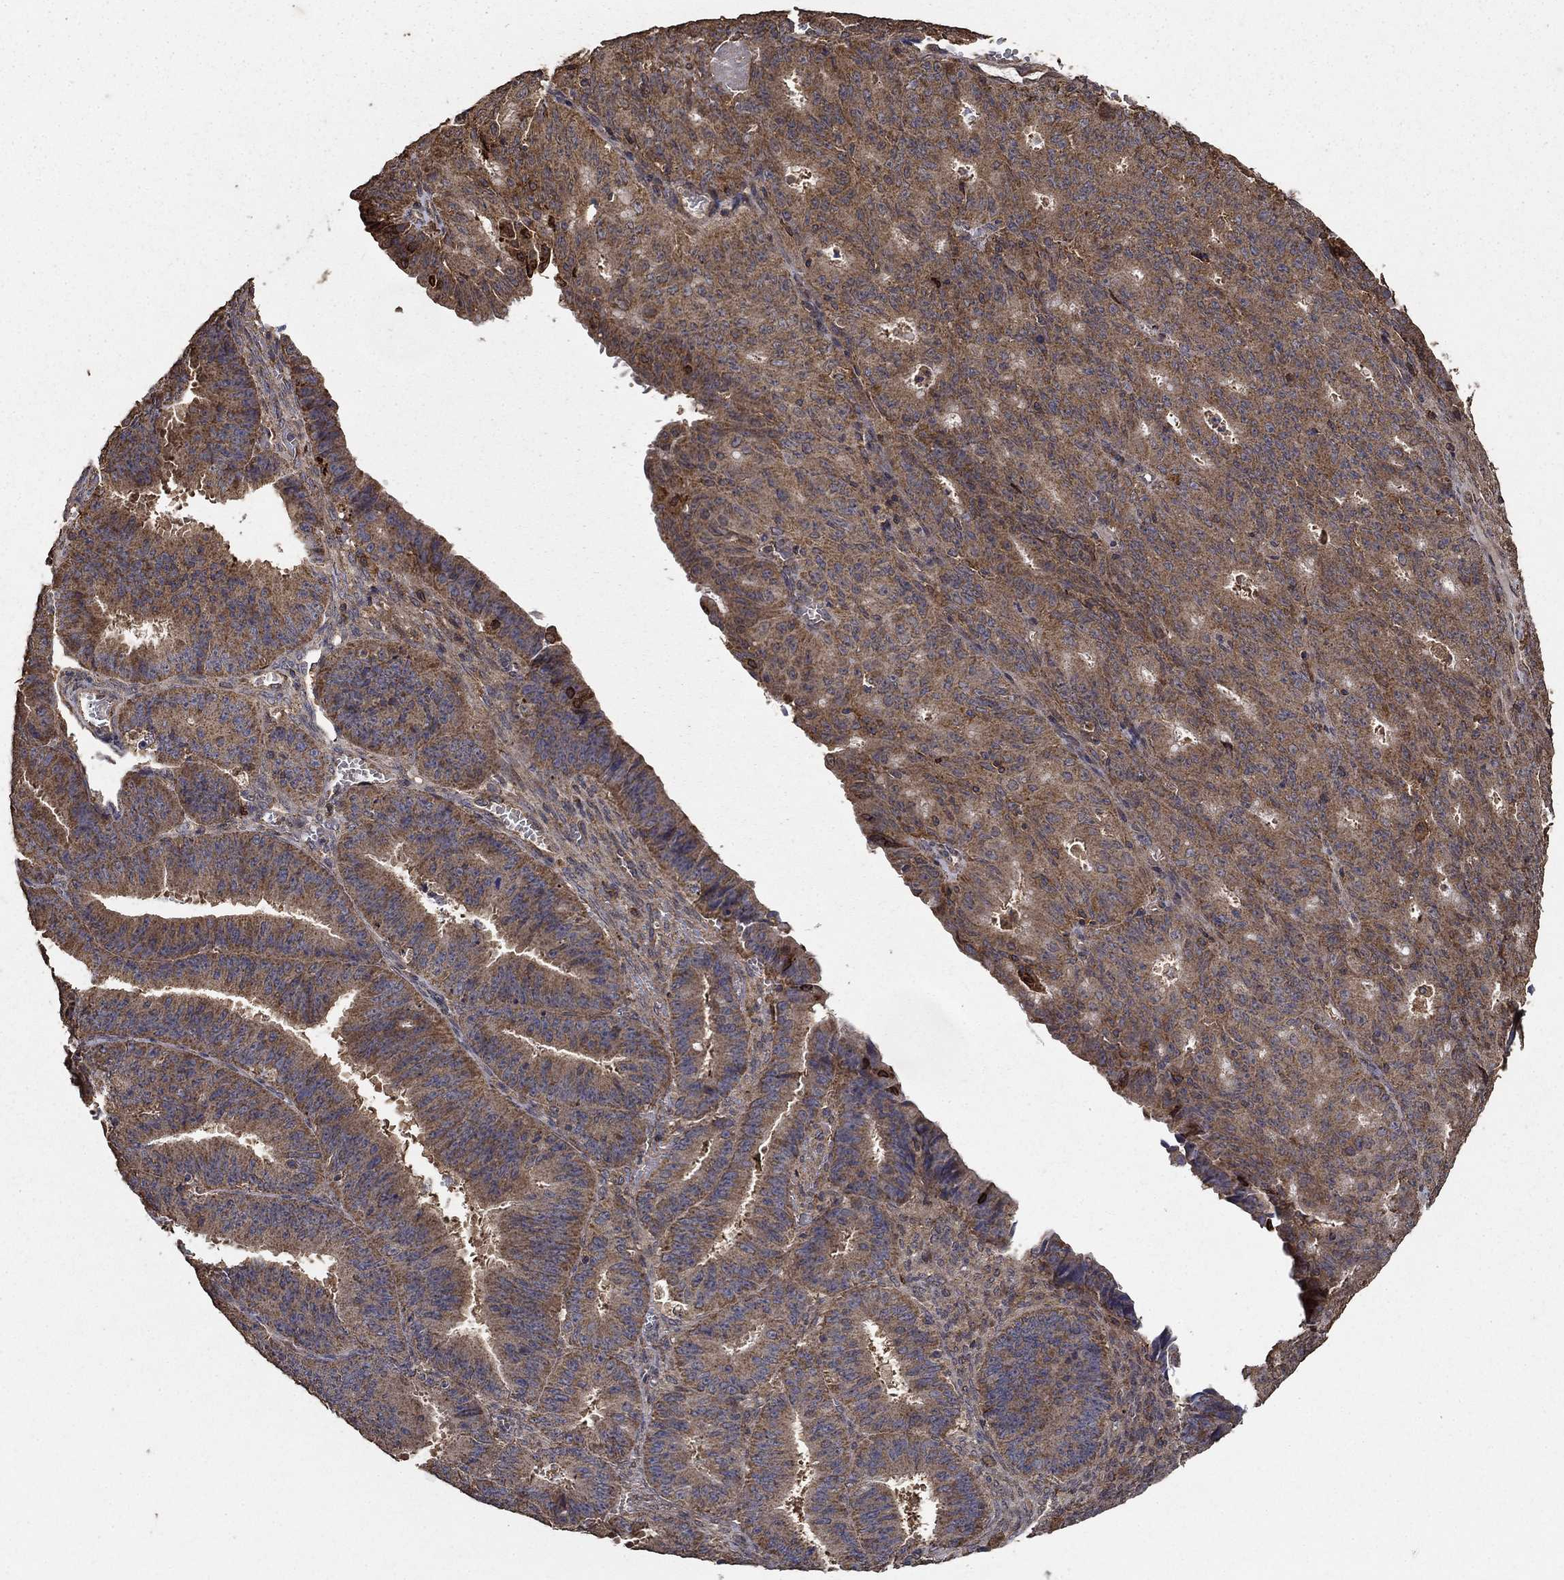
{"staining": {"intensity": "moderate", "quantity": "25%-75%", "location": "cytoplasmic/membranous"}, "tissue": "ovarian cancer", "cell_type": "Tumor cells", "image_type": "cancer", "snomed": [{"axis": "morphology", "description": "Carcinoma, endometroid"}, {"axis": "topography", "description": "Ovary"}], "caption": "A high-resolution micrograph shows immunohistochemistry staining of ovarian endometroid carcinoma, which exhibits moderate cytoplasmic/membranous staining in about 25%-75% of tumor cells.", "gene": "IFRD1", "patient": {"sex": "female", "age": 42}}